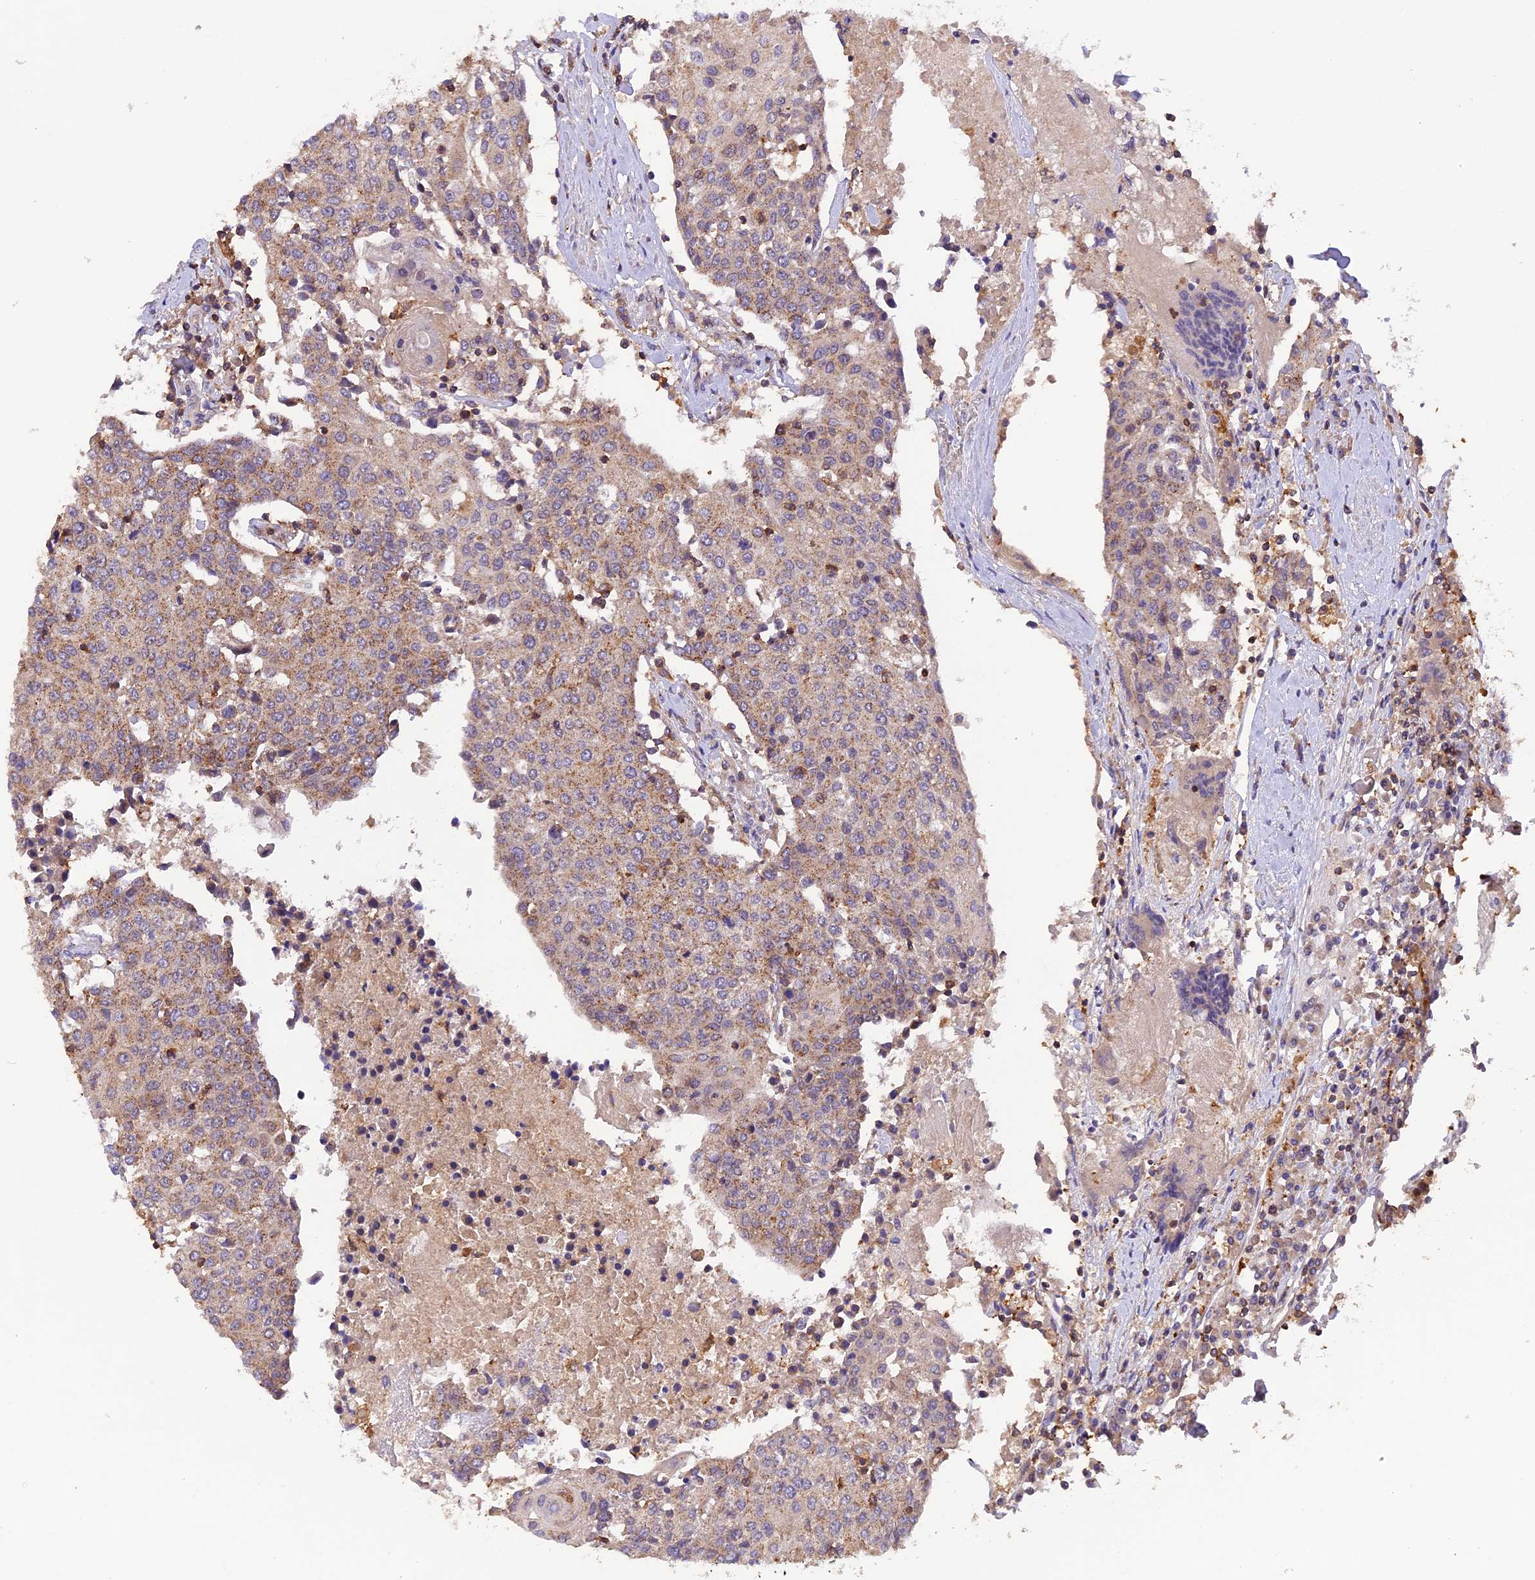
{"staining": {"intensity": "weak", "quantity": "25%-75%", "location": "cytoplasmic/membranous"}, "tissue": "urothelial cancer", "cell_type": "Tumor cells", "image_type": "cancer", "snomed": [{"axis": "morphology", "description": "Urothelial carcinoma, High grade"}, {"axis": "topography", "description": "Urinary bladder"}], "caption": "Immunohistochemistry staining of urothelial carcinoma (high-grade), which shows low levels of weak cytoplasmic/membranous expression in approximately 25%-75% of tumor cells indicating weak cytoplasmic/membranous protein positivity. The staining was performed using DAB (brown) for protein detection and nuclei were counterstained in hematoxylin (blue).", "gene": "PEX3", "patient": {"sex": "female", "age": 85}}